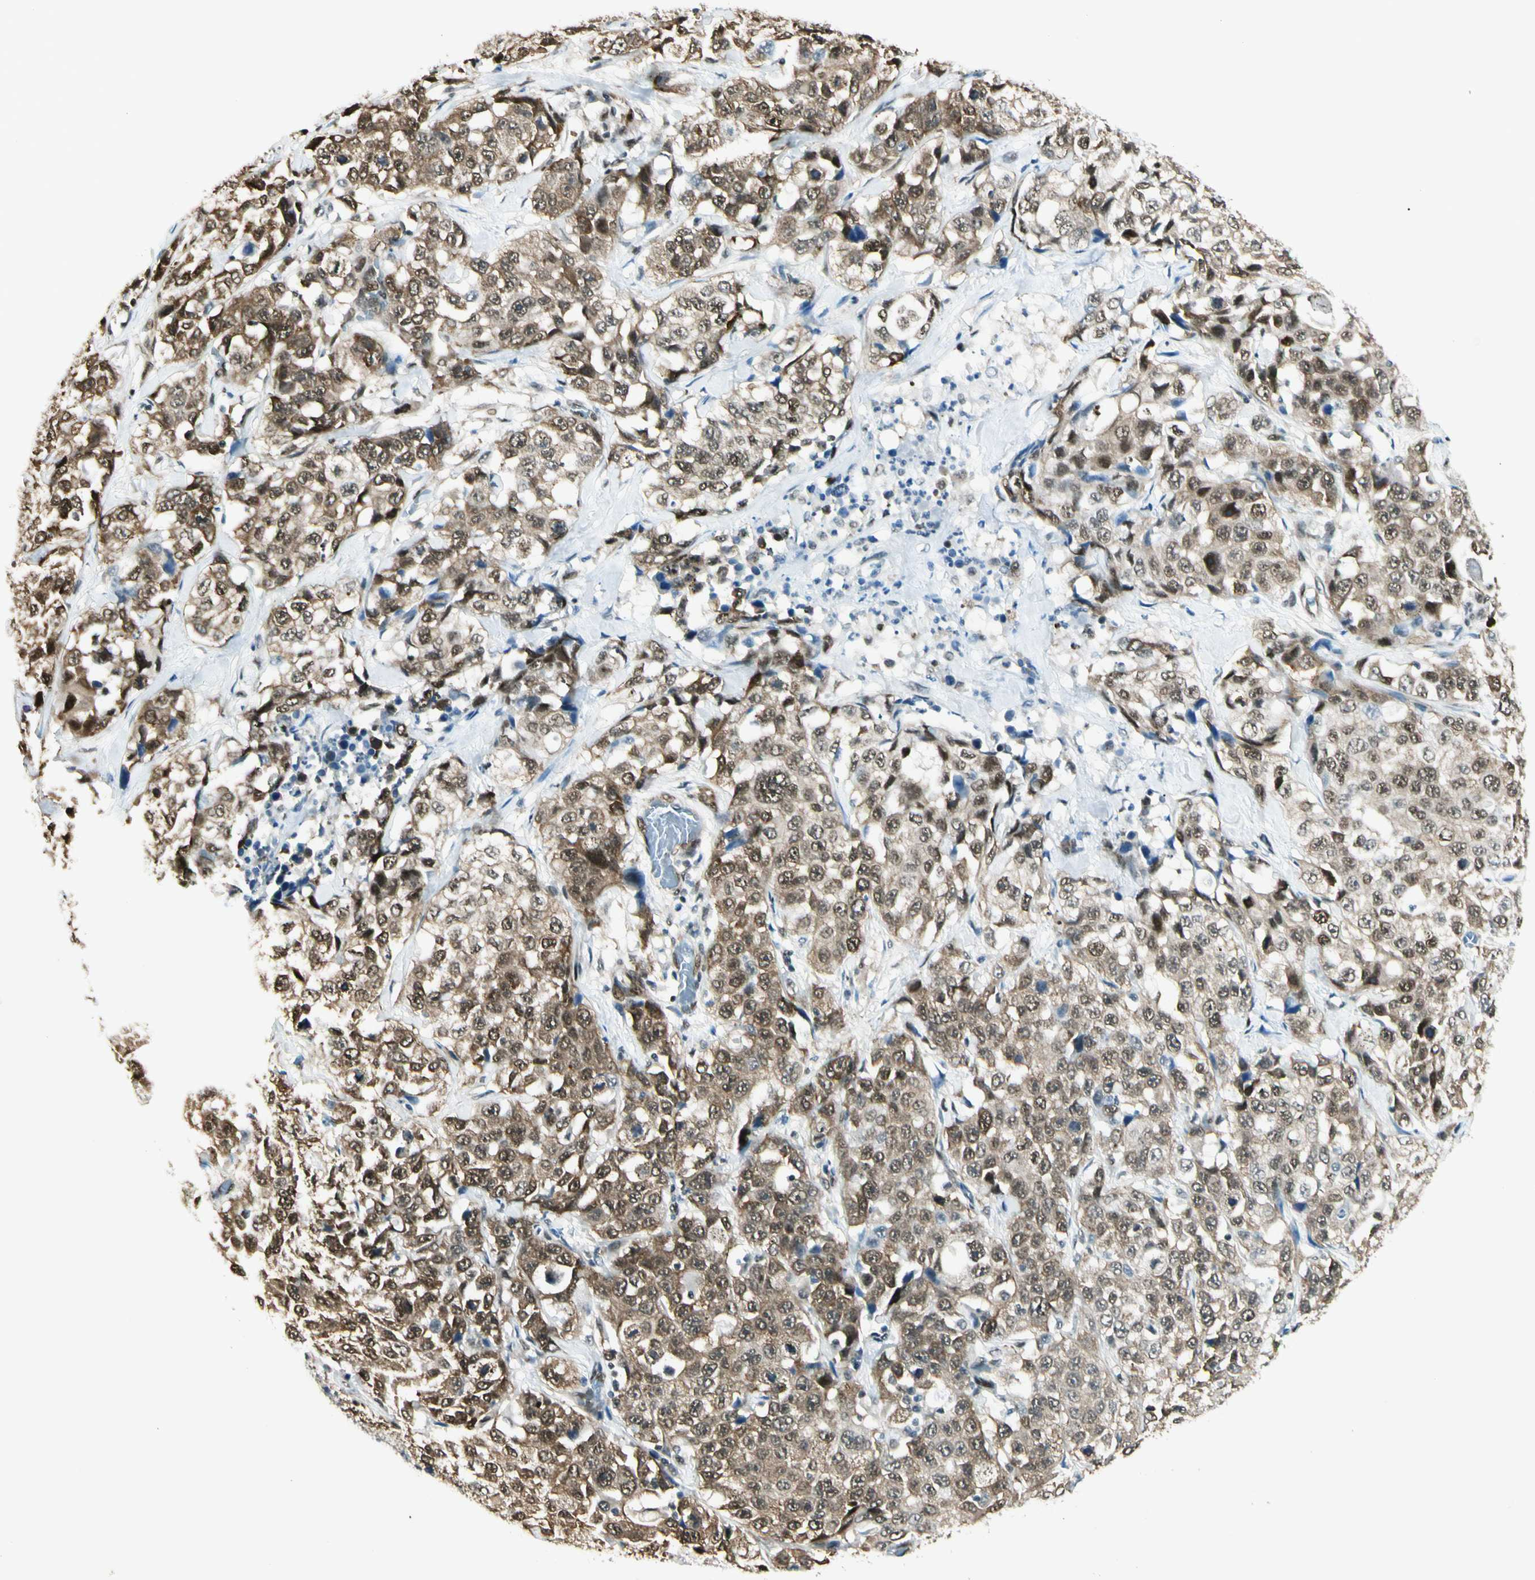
{"staining": {"intensity": "strong", "quantity": ">75%", "location": "cytoplasmic/membranous,nuclear"}, "tissue": "stomach cancer", "cell_type": "Tumor cells", "image_type": "cancer", "snomed": [{"axis": "morphology", "description": "Normal tissue, NOS"}, {"axis": "morphology", "description": "Adenocarcinoma, NOS"}, {"axis": "topography", "description": "Stomach"}], "caption": "Brown immunohistochemical staining in human stomach cancer (adenocarcinoma) demonstrates strong cytoplasmic/membranous and nuclear staining in about >75% of tumor cells.", "gene": "FUS", "patient": {"sex": "male", "age": 48}}